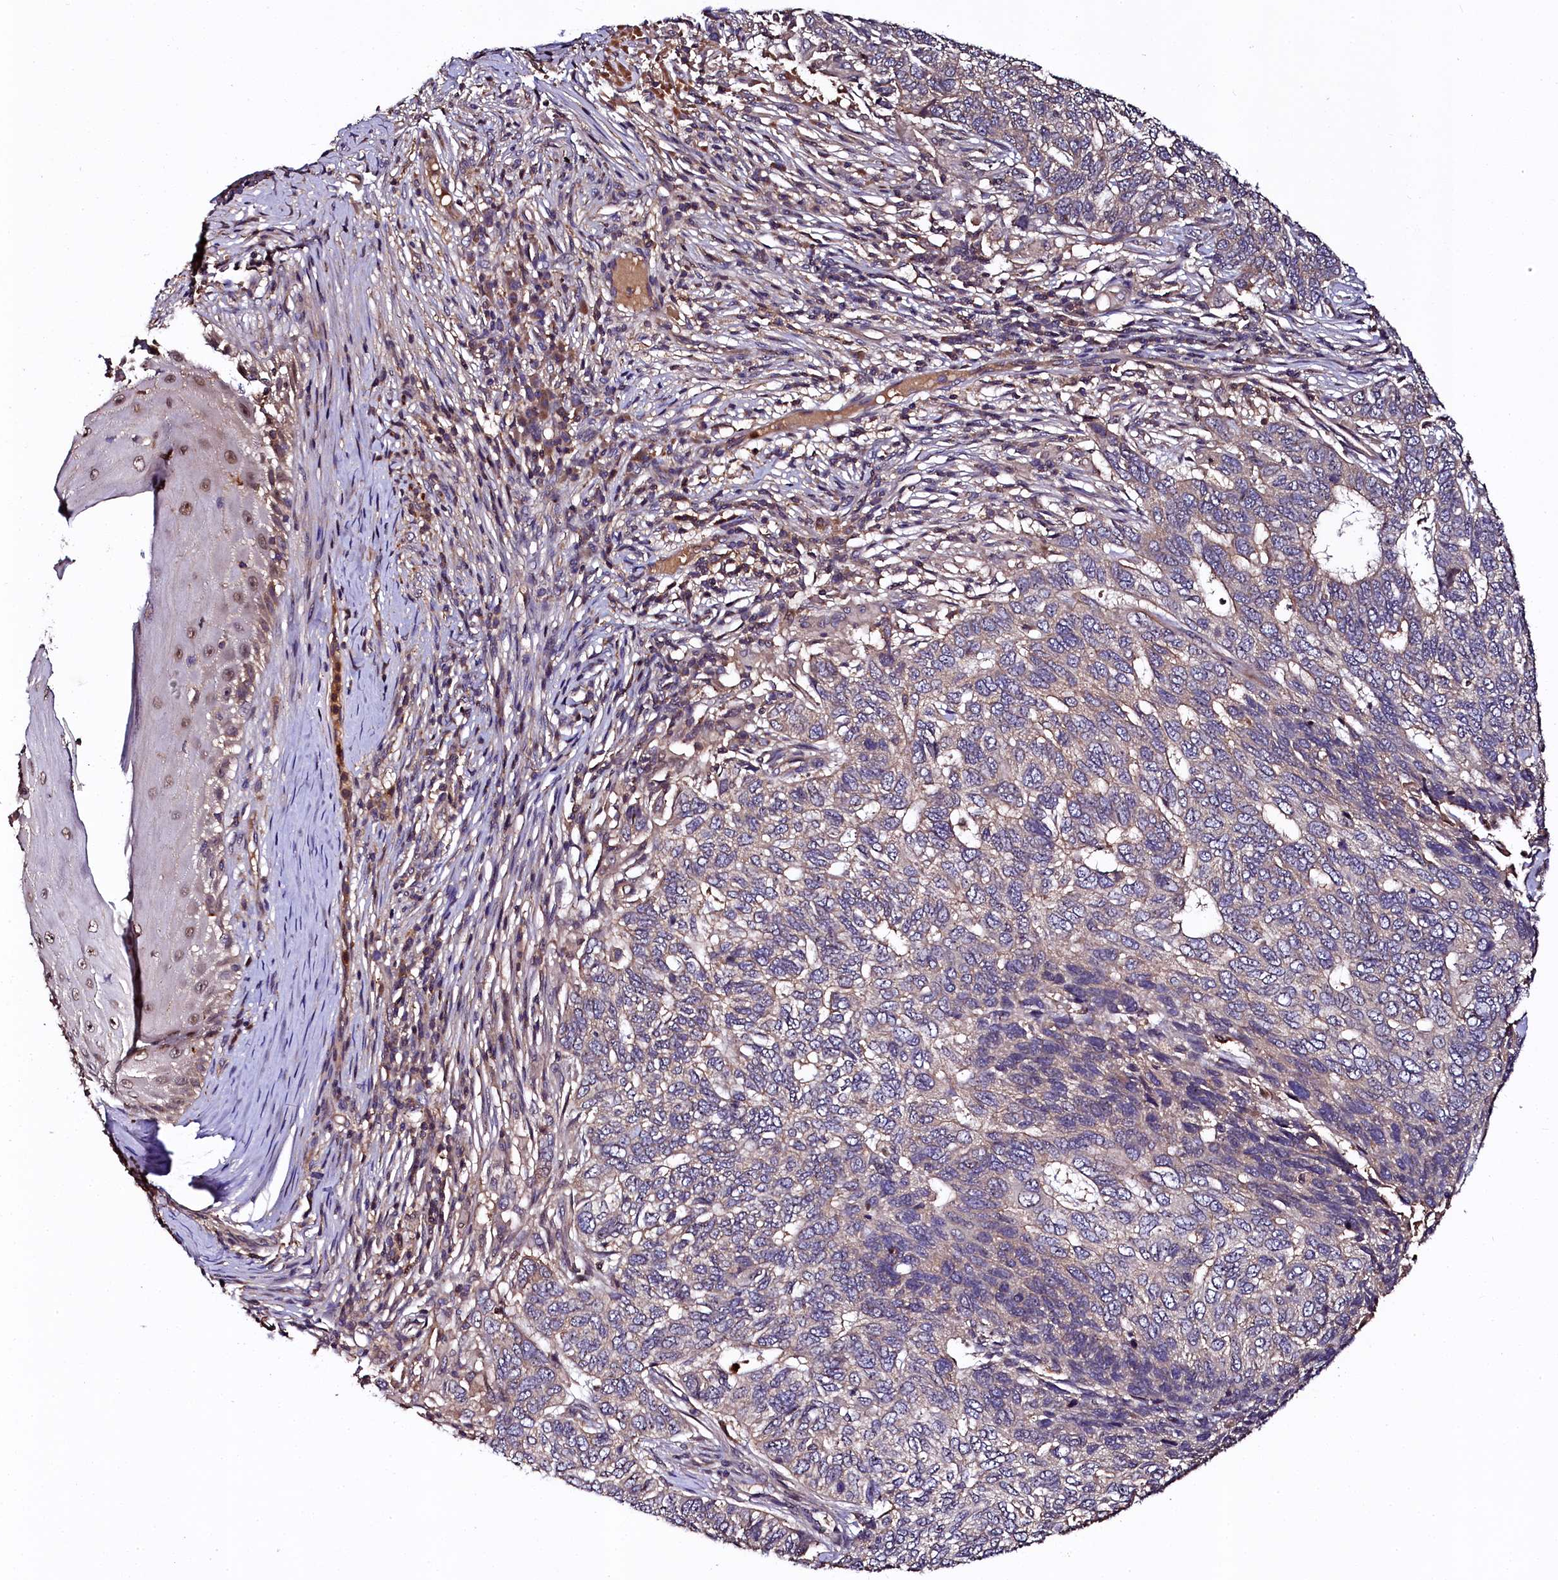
{"staining": {"intensity": "negative", "quantity": "none", "location": "none"}, "tissue": "skin cancer", "cell_type": "Tumor cells", "image_type": "cancer", "snomed": [{"axis": "morphology", "description": "Basal cell carcinoma"}, {"axis": "topography", "description": "Skin"}], "caption": "Skin cancer stained for a protein using IHC displays no positivity tumor cells.", "gene": "N4BP1", "patient": {"sex": "female", "age": 65}}